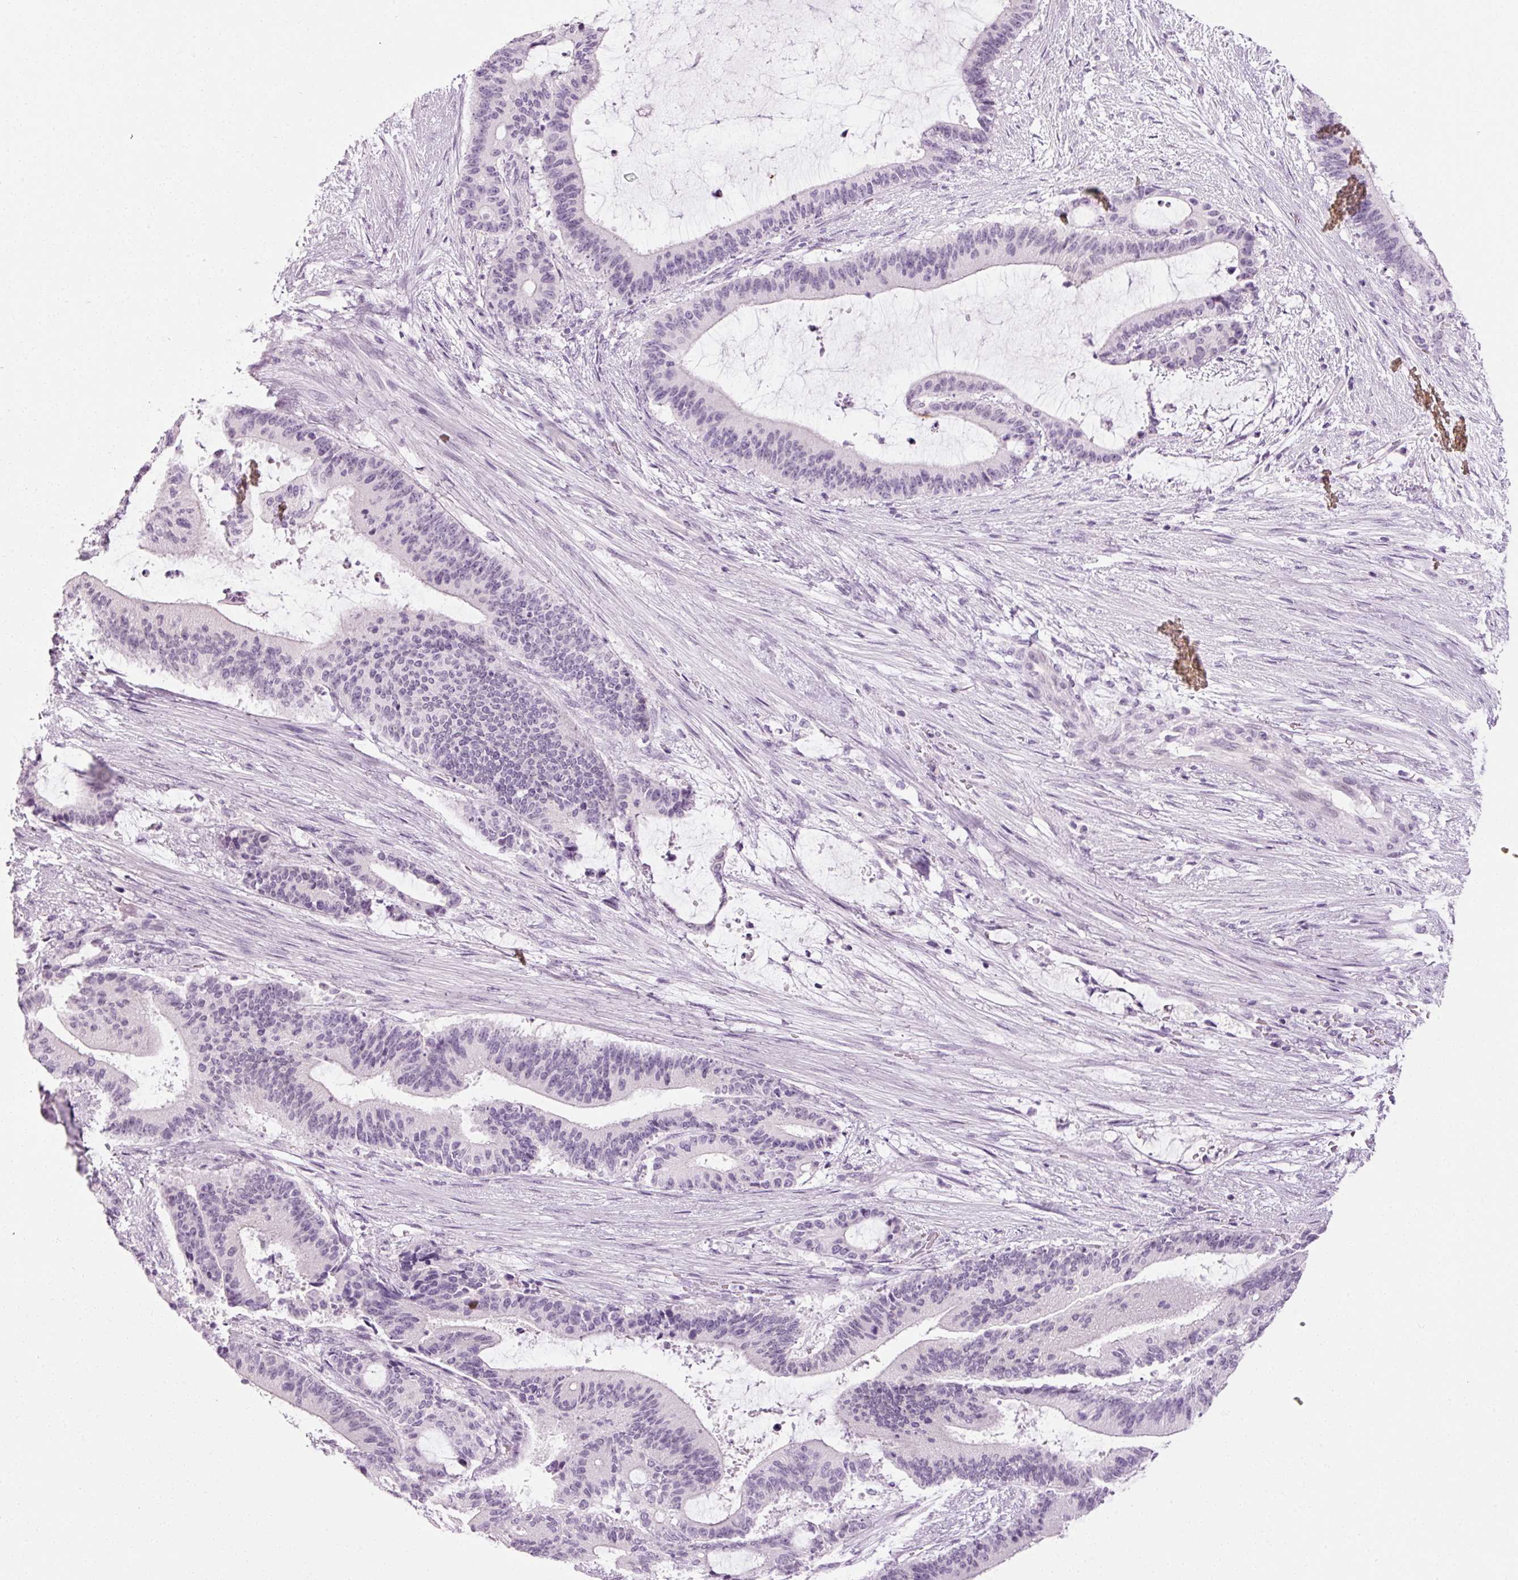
{"staining": {"intensity": "negative", "quantity": "none", "location": "none"}, "tissue": "liver cancer", "cell_type": "Tumor cells", "image_type": "cancer", "snomed": [{"axis": "morphology", "description": "Normal tissue, NOS"}, {"axis": "morphology", "description": "Cholangiocarcinoma"}, {"axis": "topography", "description": "Liver"}, {"axis": "topography", "description": "Peripheral nerve tissue"}], "caption": "Tumor cells are negative for brown protein staining in liver cholangiocarcinoma.", "gene": "ANKRD20A1", "patient": {"sex": "female", "age": 73}}